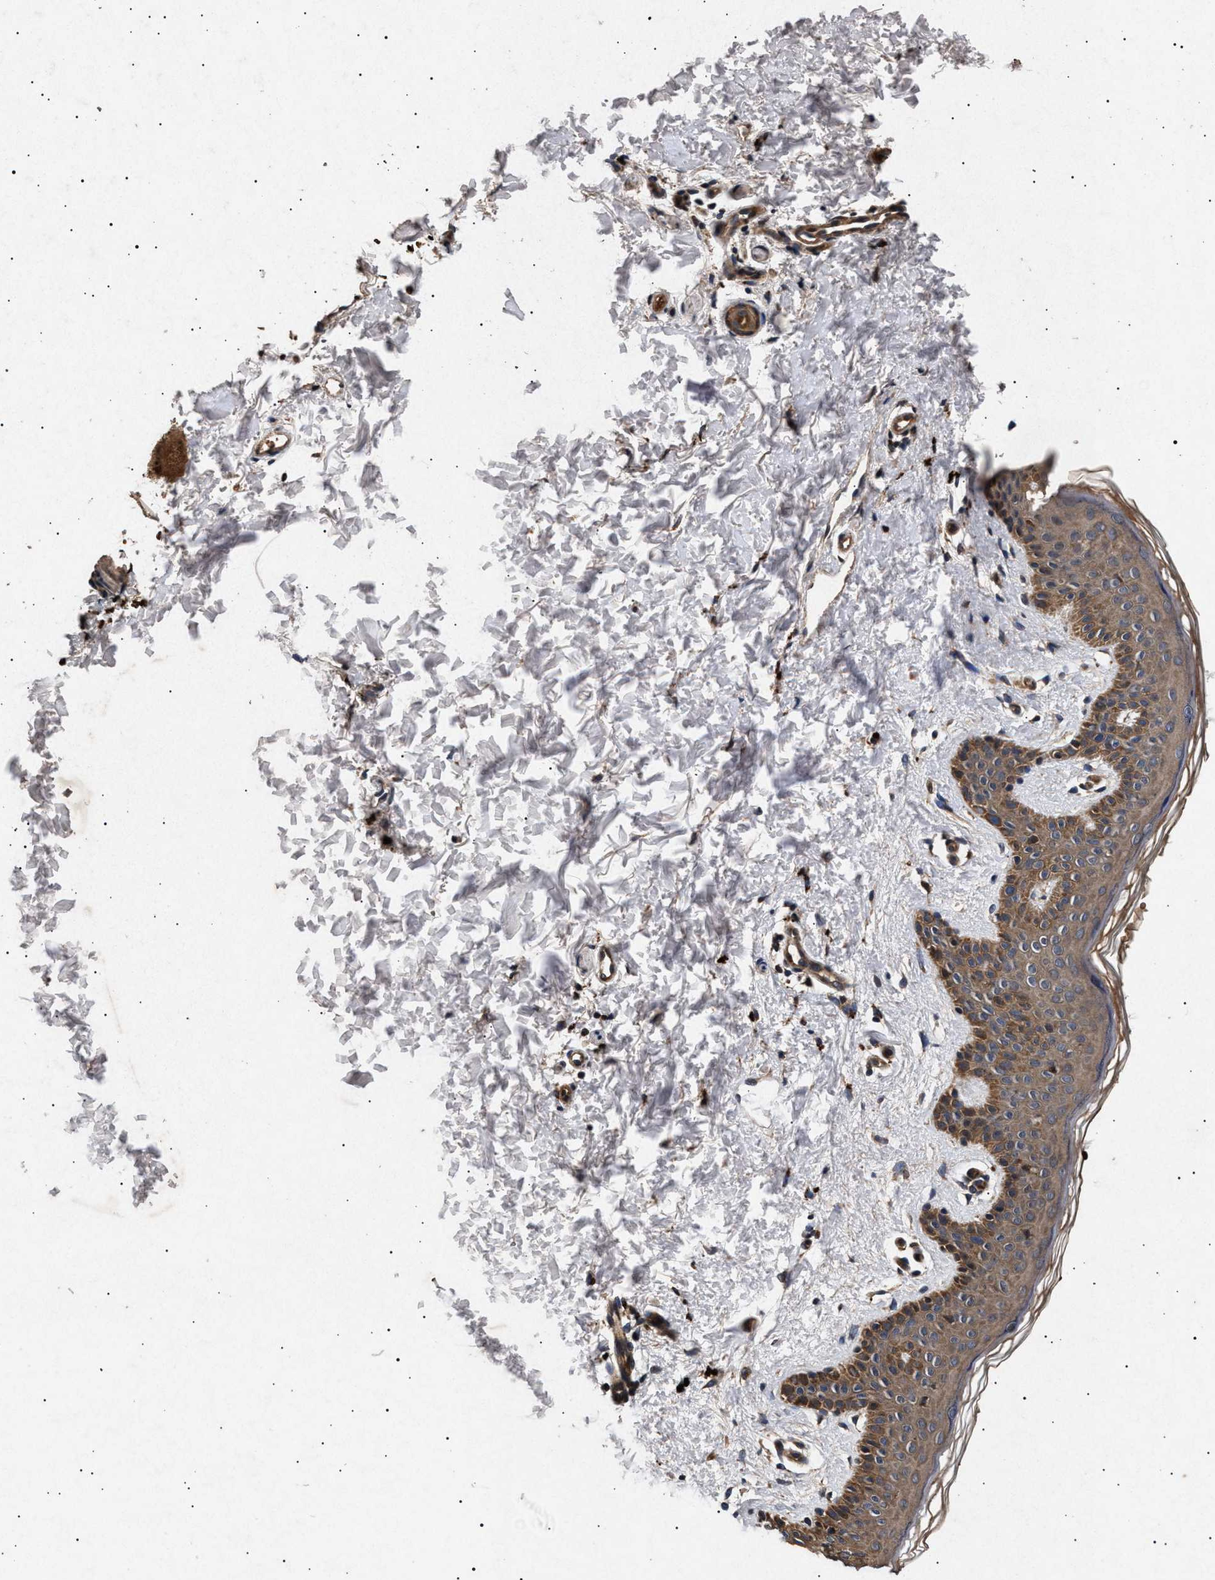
{"staining": {"intensity": "strong", "quantity": ">75%", "location": "cytoplasmic/membranous"}, "tissue": "skin", "cell_type": "Fibroblasts", "image_type": "normal", "snomed": [{"axis": "morphology", "description": "Normal tissue, NOS"}, {"axis": "topography", "description": "Skin"}], "caption": "Brown immunohistochemical staining in benign skin exhibits strong cytoplasmic/membranous expression in about >75% of fibroblasts.", "gene": "ITGB5", "patient": {"sex": "male", "age": 40}}